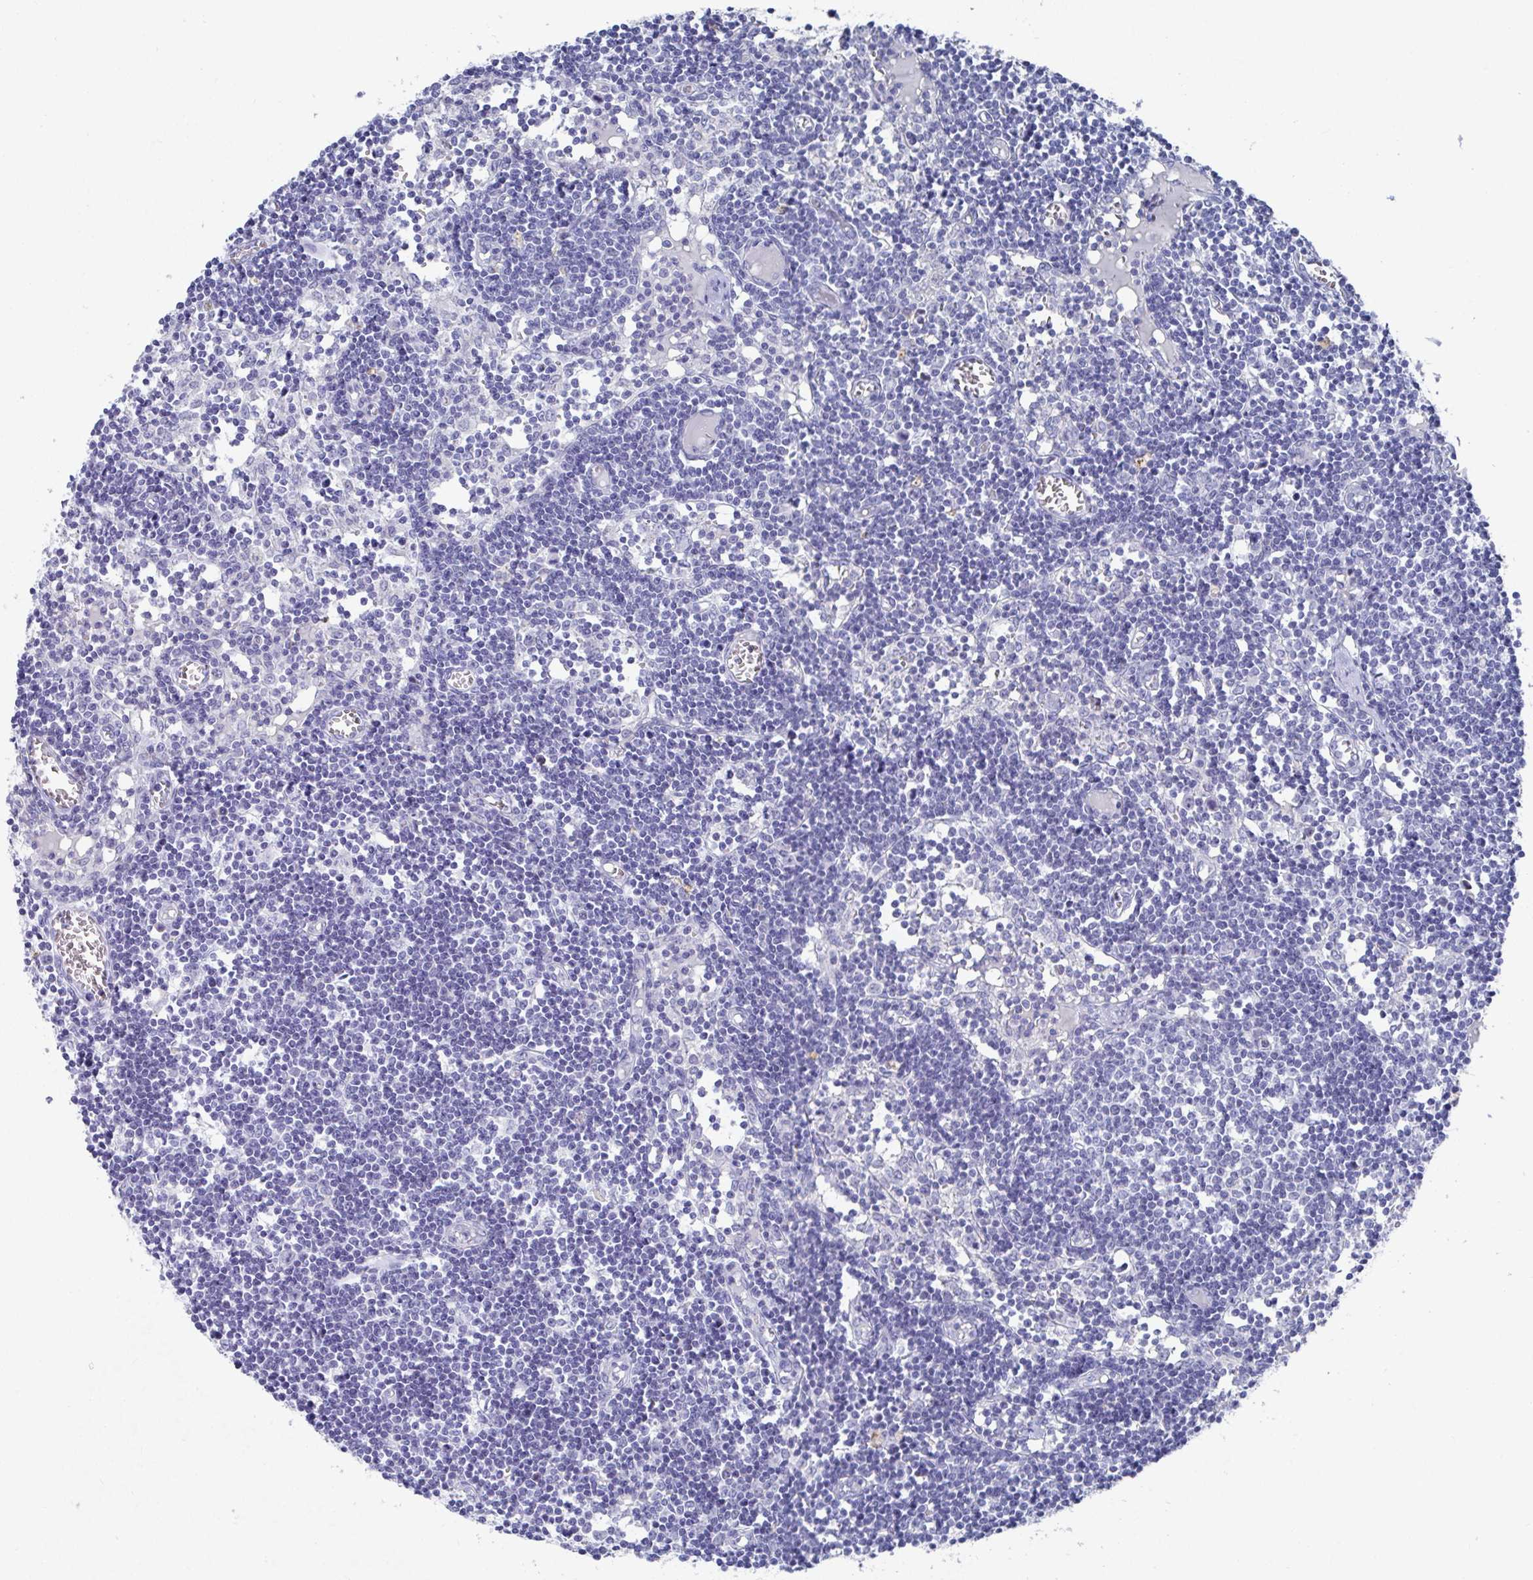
{"staining": {"intensity": "negative", "quantity": "none", "location": "none"}, "tissue": "lymph node", "cell_type": "Germinal center cells", "image_type": "normal", "snomed": [{"axis": "morphology", "description": "Normal tissue, NOS"}, {"axis": "topography", "description": "Lymph node"}], "caption": "DAB (3,3'-diaminobenzidine) immunohistochemical staining of normal lymph node exhibits no significant expression in germinal center cells.", "gene": "TAS2R39", "patient": {"sex": "female", "age": 11}}